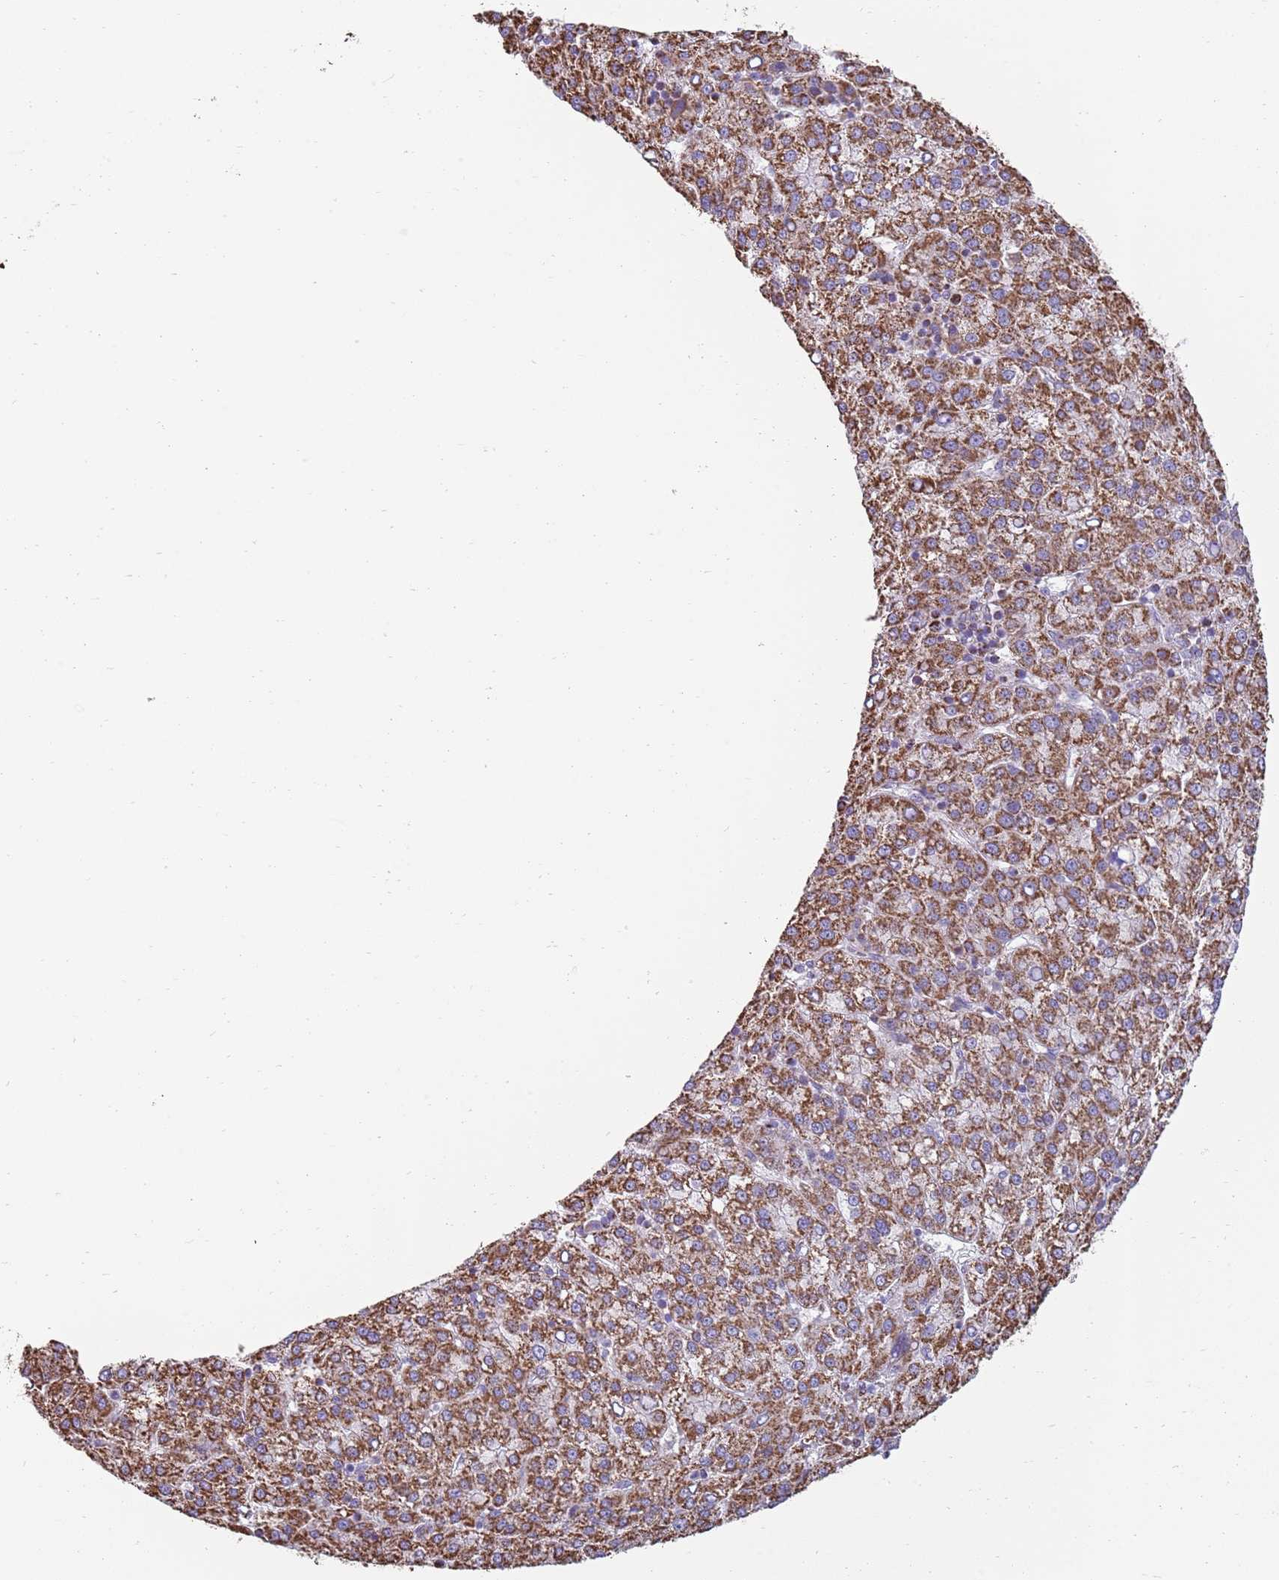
{"staining": {"intensity": "strong", "quantity": ">75%", "location": "cytoplasmic/membranous"}, "tissue": "liver cancer", "cell_type": "Tumor cells", "image_type": "cancer", "snomed": [{"axis": "morphology", "description": "Carcinoma, Hepatocellular, NOS"}, {"axis": "topography", "description": "Liver"}], "caption": "Immunohistochemical staining of human liver hepatocellular carcinoma reveals high levels of strong cytoplasmic/membranous positivity in about >75% of tumor cells.", "gene": "TTLL1", "patient": {"sex": "female", "age": 58}}